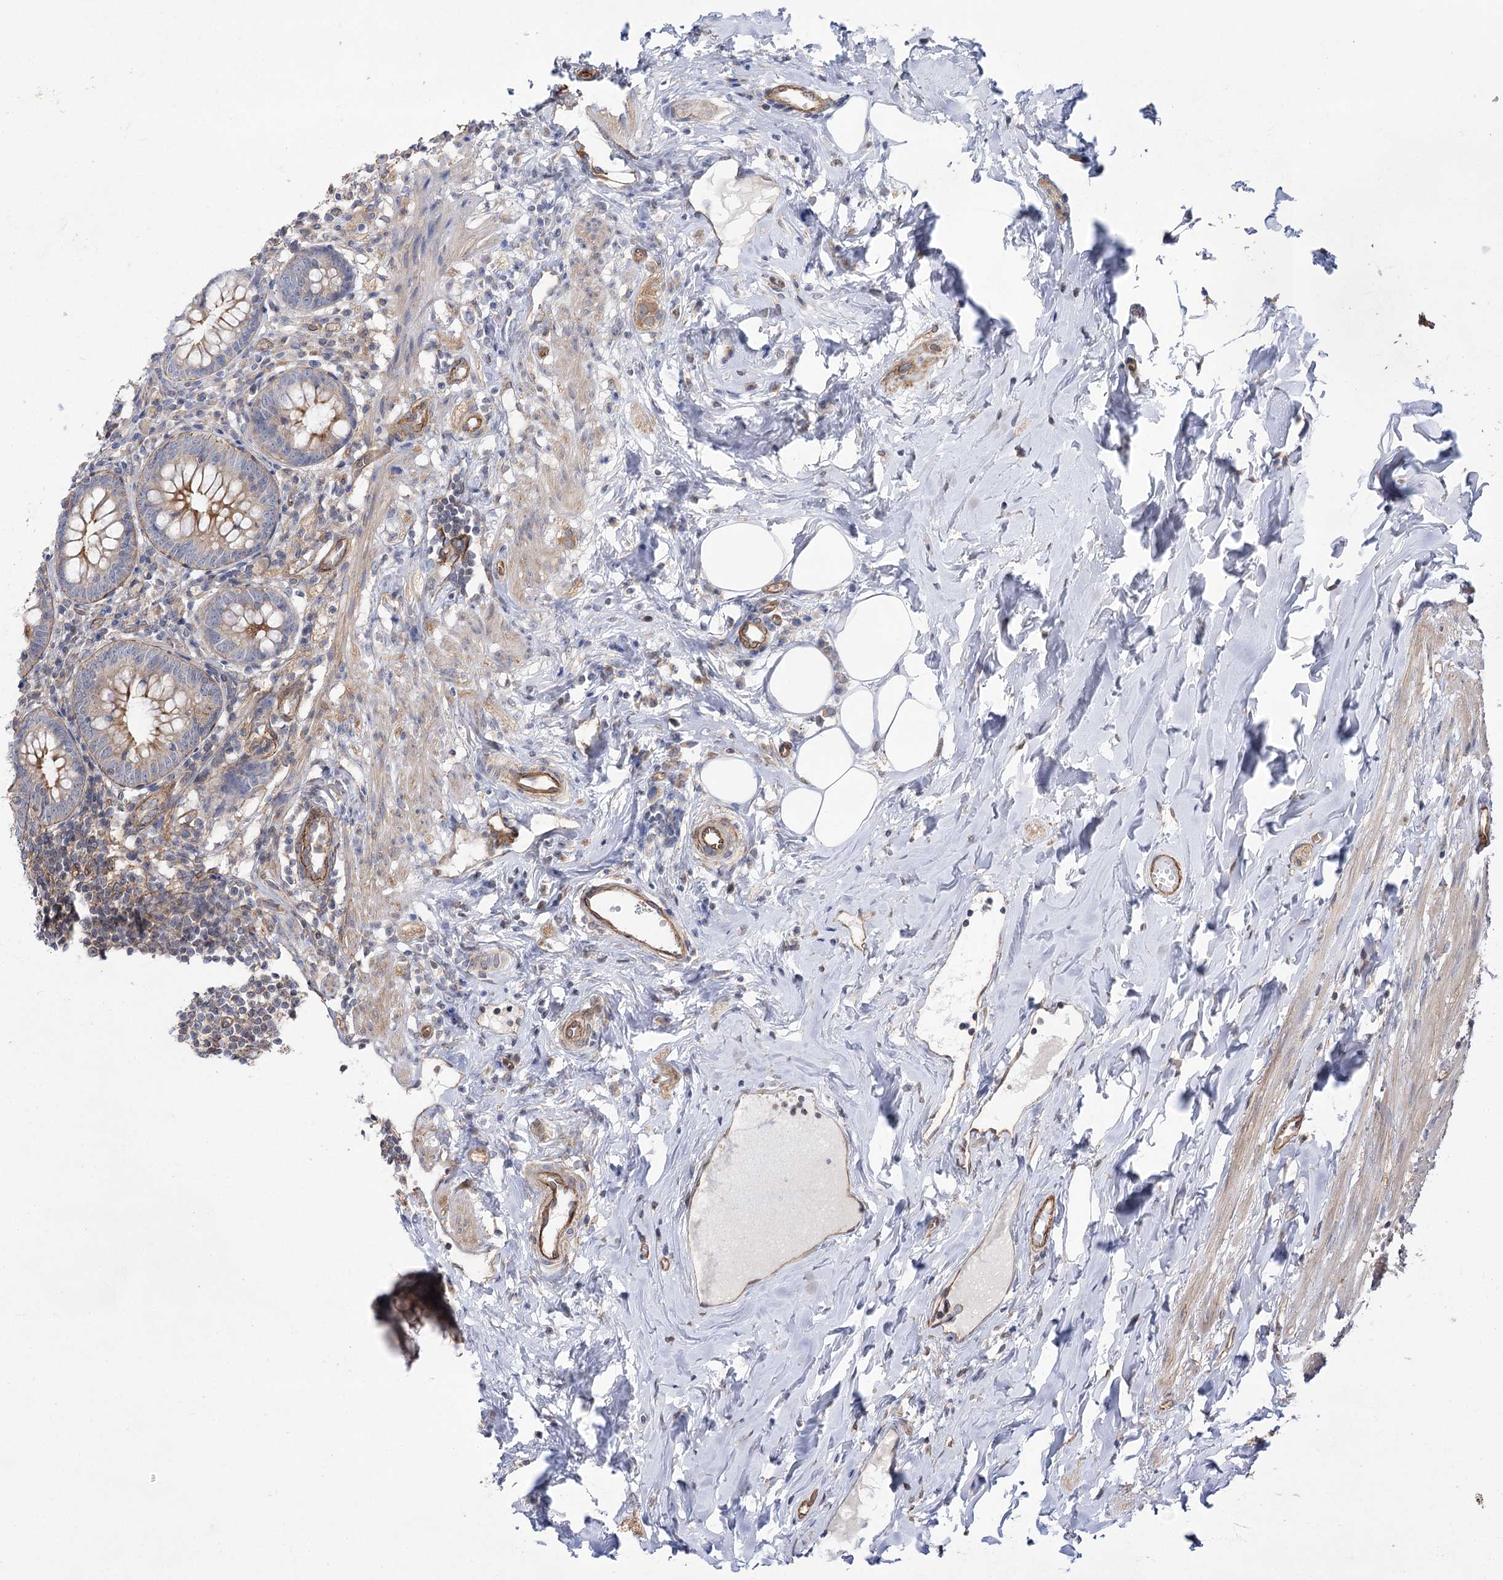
{"staining": {"intensity": "moderate", "quantity": ">75%", "location": "cytoplasmic/membranous"}, "tissue": "appendix", "cell_type": "Glandular cells", "image_type": "normal", "snomed": [{"axis": "morphology", "description": "Normal tissue, NOS"}, {"axis": "topography", "description": "Appendix"}], "caption": "Immunohistochemical staining of benign appendix displays medium levels of moderate cytoplasmic/membranous expression in about >75% of glandular cells.", "gene": "SH3BP5L", "patient": {"sex": "female", "age": 54}}